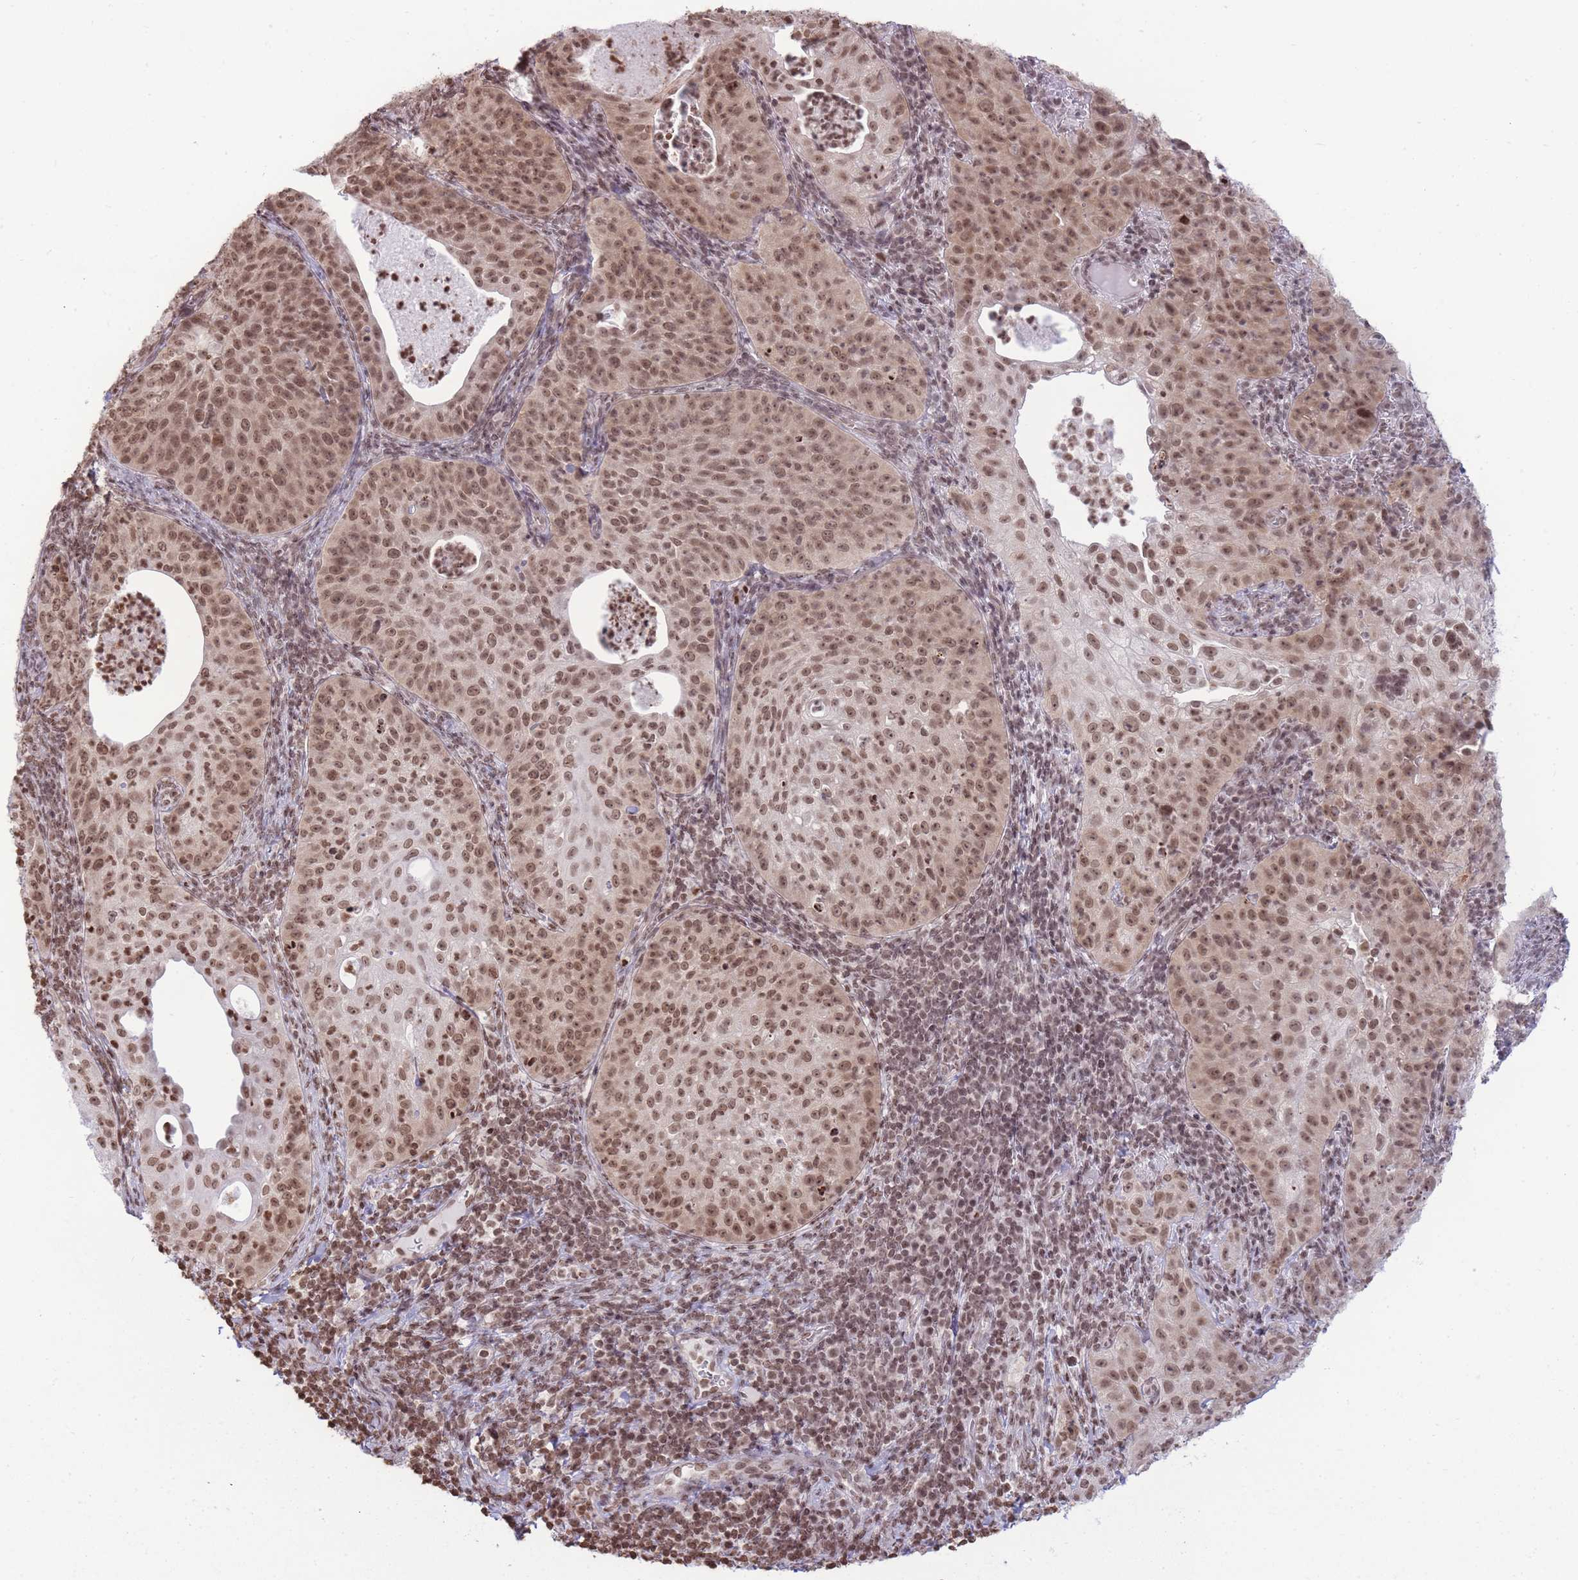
{"staining": {"intensity": "moderate", "quantity": ">75%", "location": "nuclear"}, "tissue": "cervical cancer", "cell_type": "Tumor cells", "image_type": "cancer", "snomed": [{"axis": "morphology", "description": "Squamous cell carcinoma, NOS"}, {"axis": "topography", "description": "Cervix"}], "caption": "IHC histopathology image of human squamous cell carcinoma (cervical) stained for a protein (brown), which reveals medium levels of moderate nuclear staining in about >75% of tumor cells.", "gene": "SHISAL1", "patient": {"sex": "female", "age": 52}}